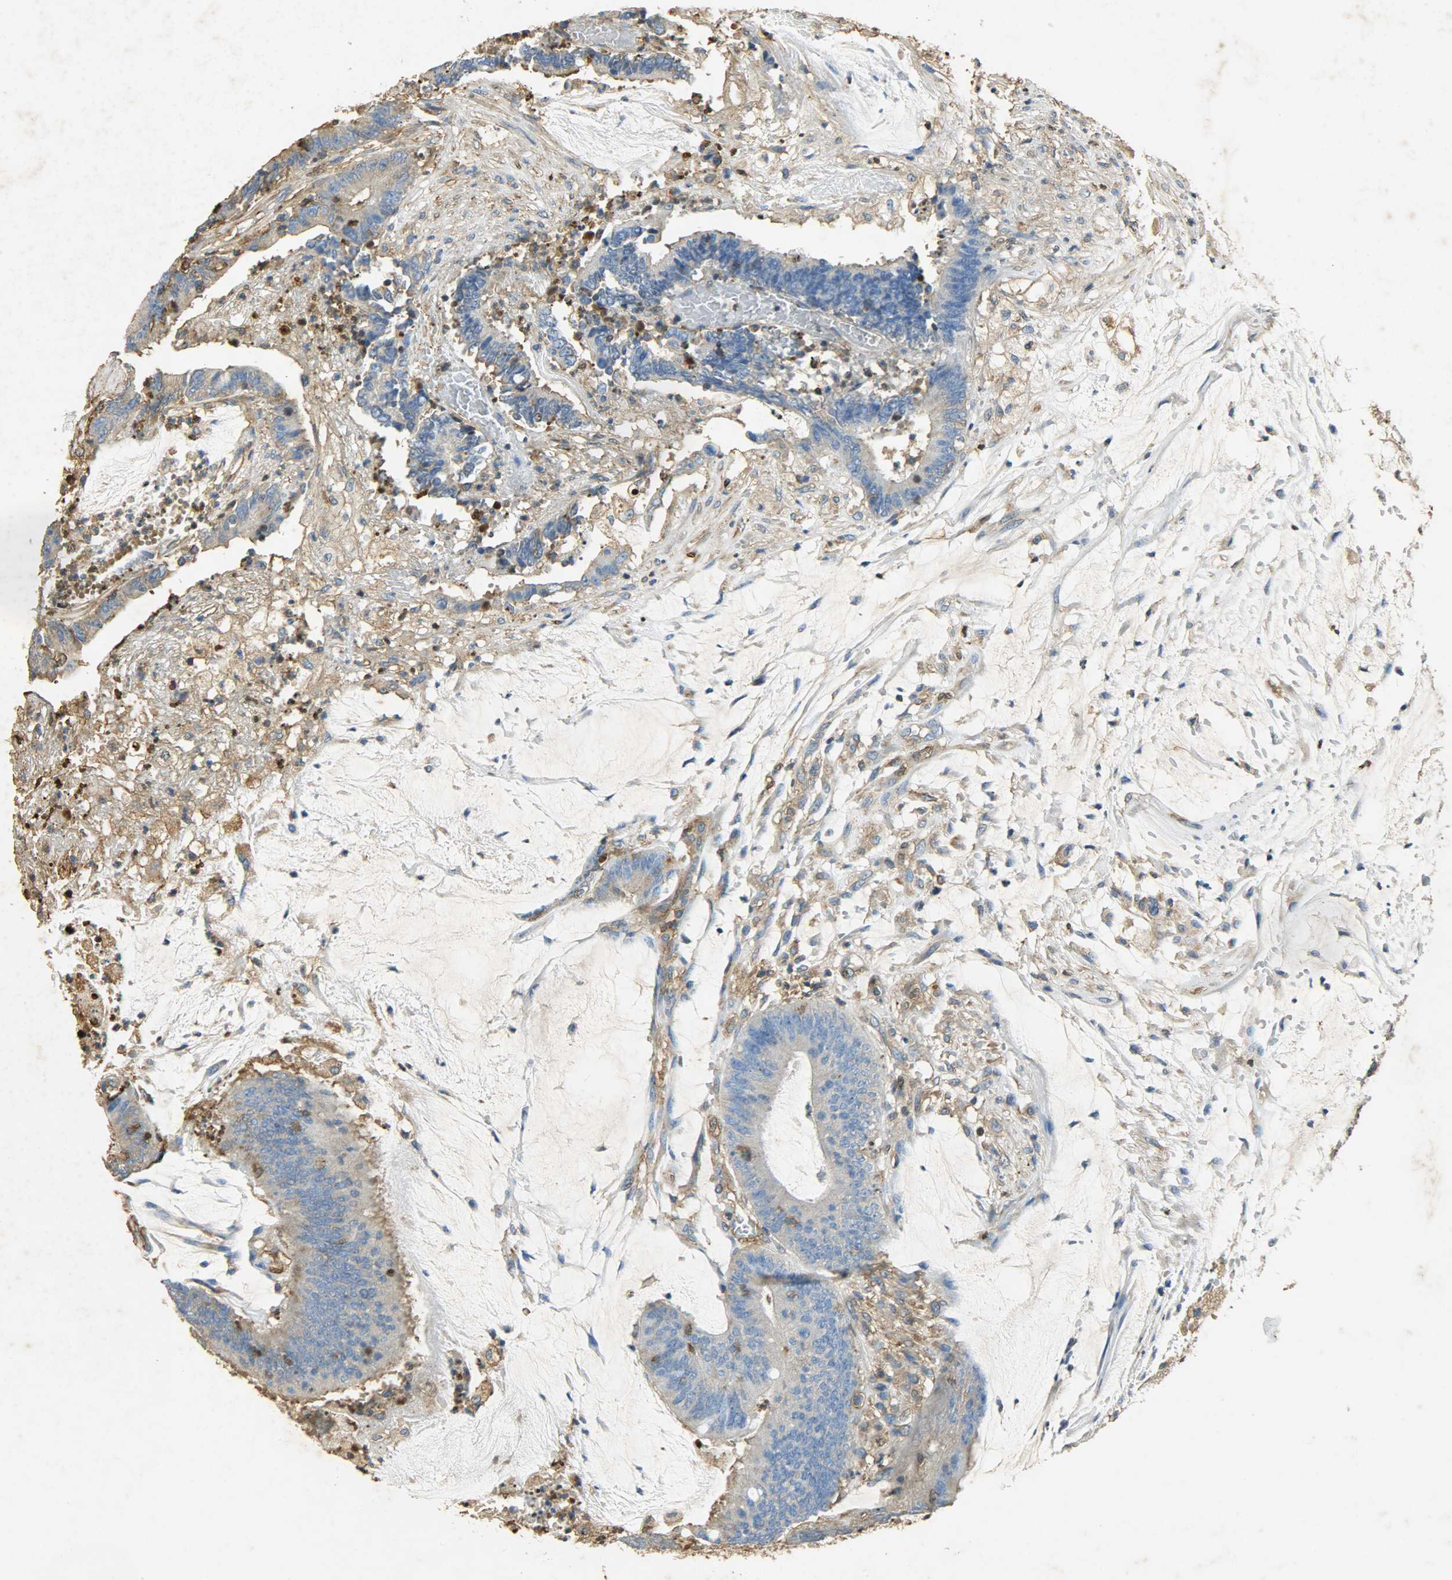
{"staining": {"intensity": "moderate", "quantity": "<25%", "location": "cytoplasmic/membranous"}, "tissue": "colorectal cancer", "cell_type": "Tumor cells", "image_type": "cancer", "snomed": [{"axis": "morphology", "description": "Adenocarcinoma, NOS"}, {"axis": "topography", "description": "Rectum"}], "caption": "This micrograph reveals immunohistochemistry (IHC) staining of human colorectal cancer (adenocarcinoma), with low moderate cytoplasmic/membranous expression in approximately <25% of tumor cells.", "gene": "ANXA6", "patient": {"sex": "female", "age": 66}}